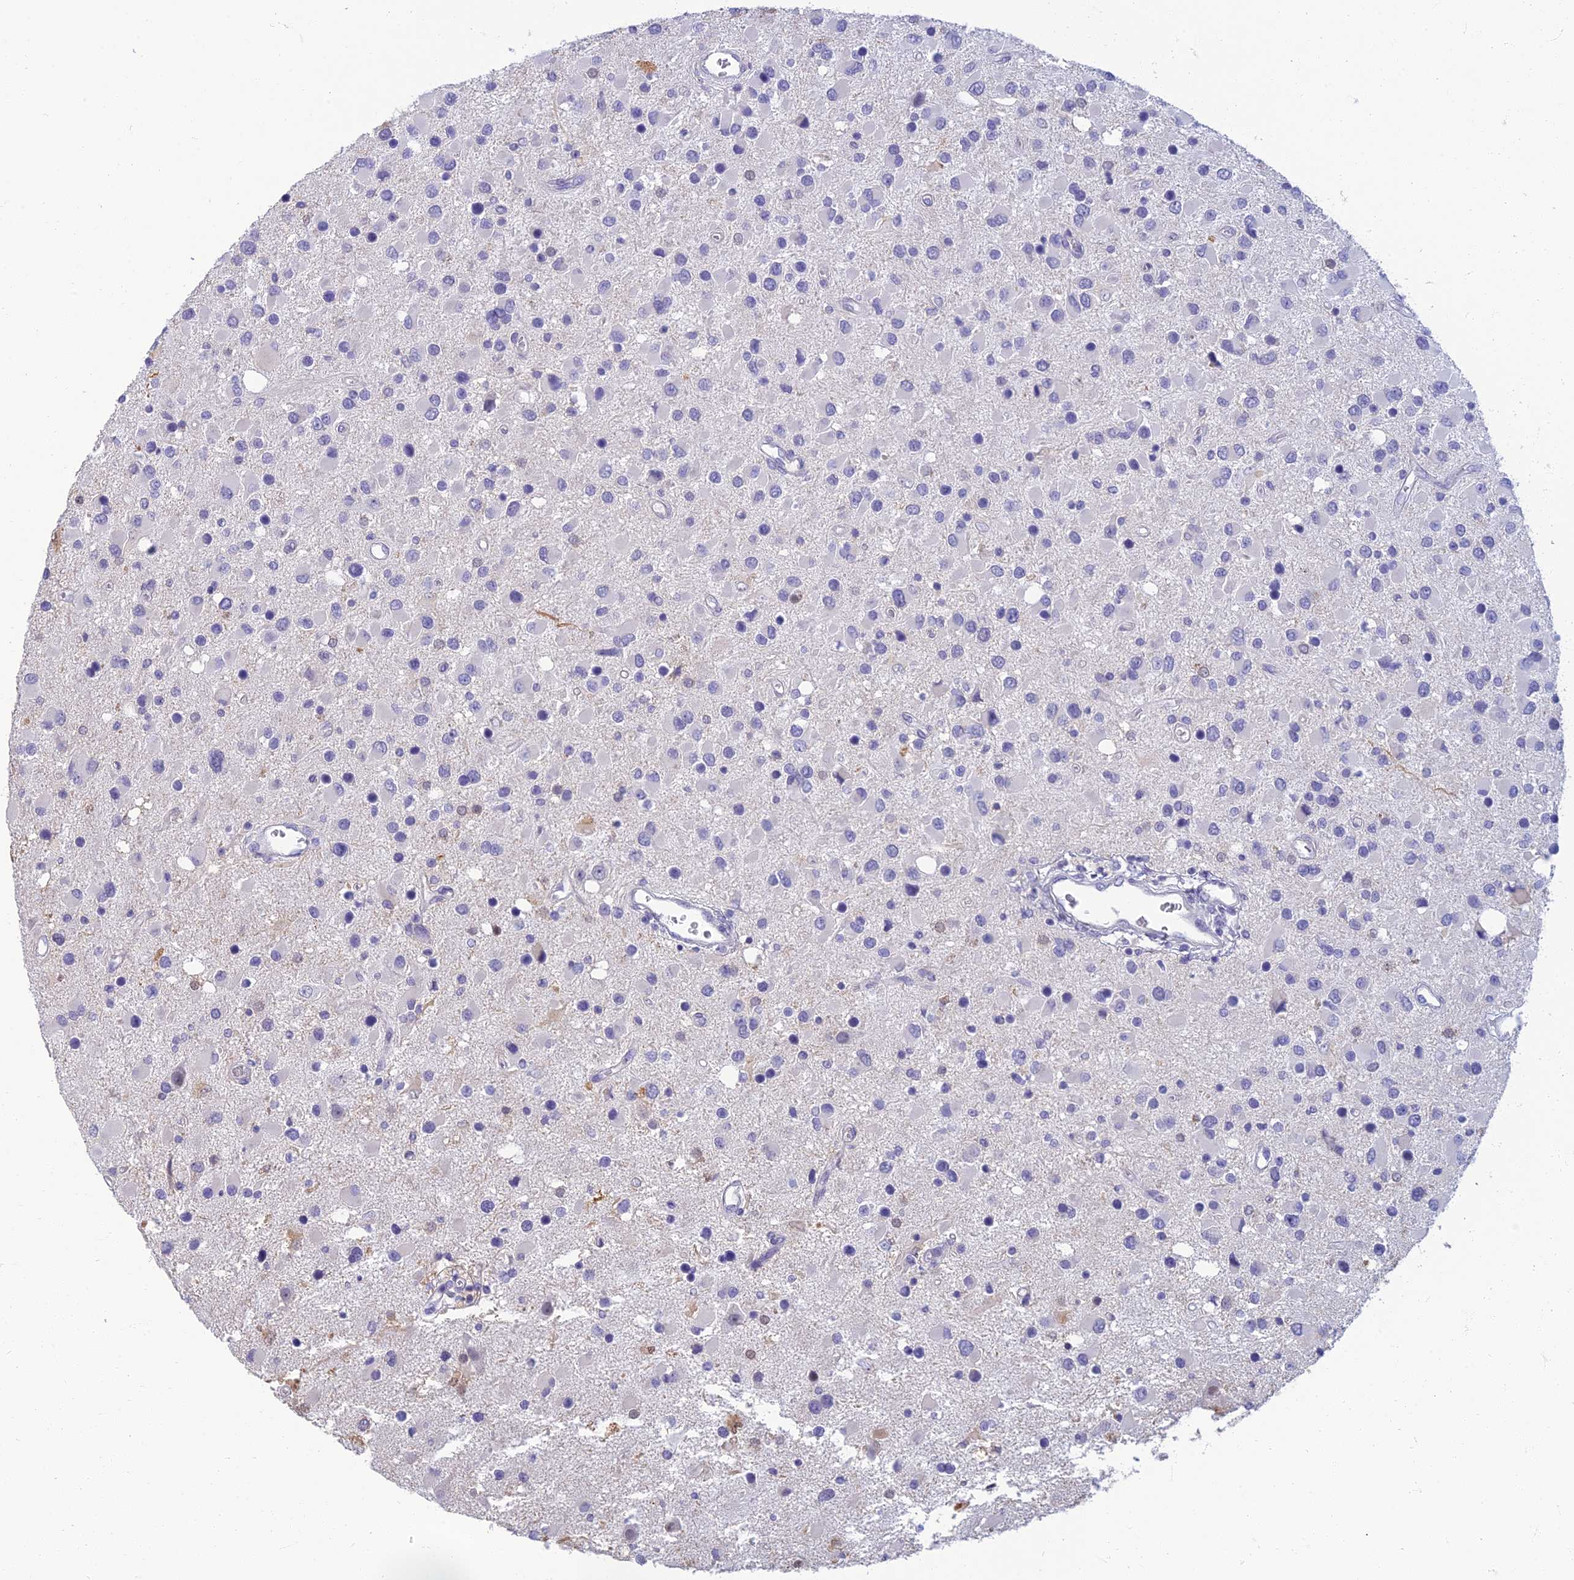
{"staining": {"intensity": "negative", "quantity": "none", "location": "none"}, "tissue": "glioma", "cell_type": "Tumor cells", "image_type": "cancer", "snomed": [{"axis": "morphology", "description": "Glioma, malignant, High grade"}, {"axis": "topography", "description": "Brain"}], "caption": "IHC micrograph of neoplastic tissue: malignant glioma (high-grade) stained with DAB demonstrates no significant protein expression in tumor cells. (DAB immunohistochemistry visualized using brightfield microscopy, high magnification).", "gene": "NEURL1", "patient": {"sex": "male", "age": 53}}